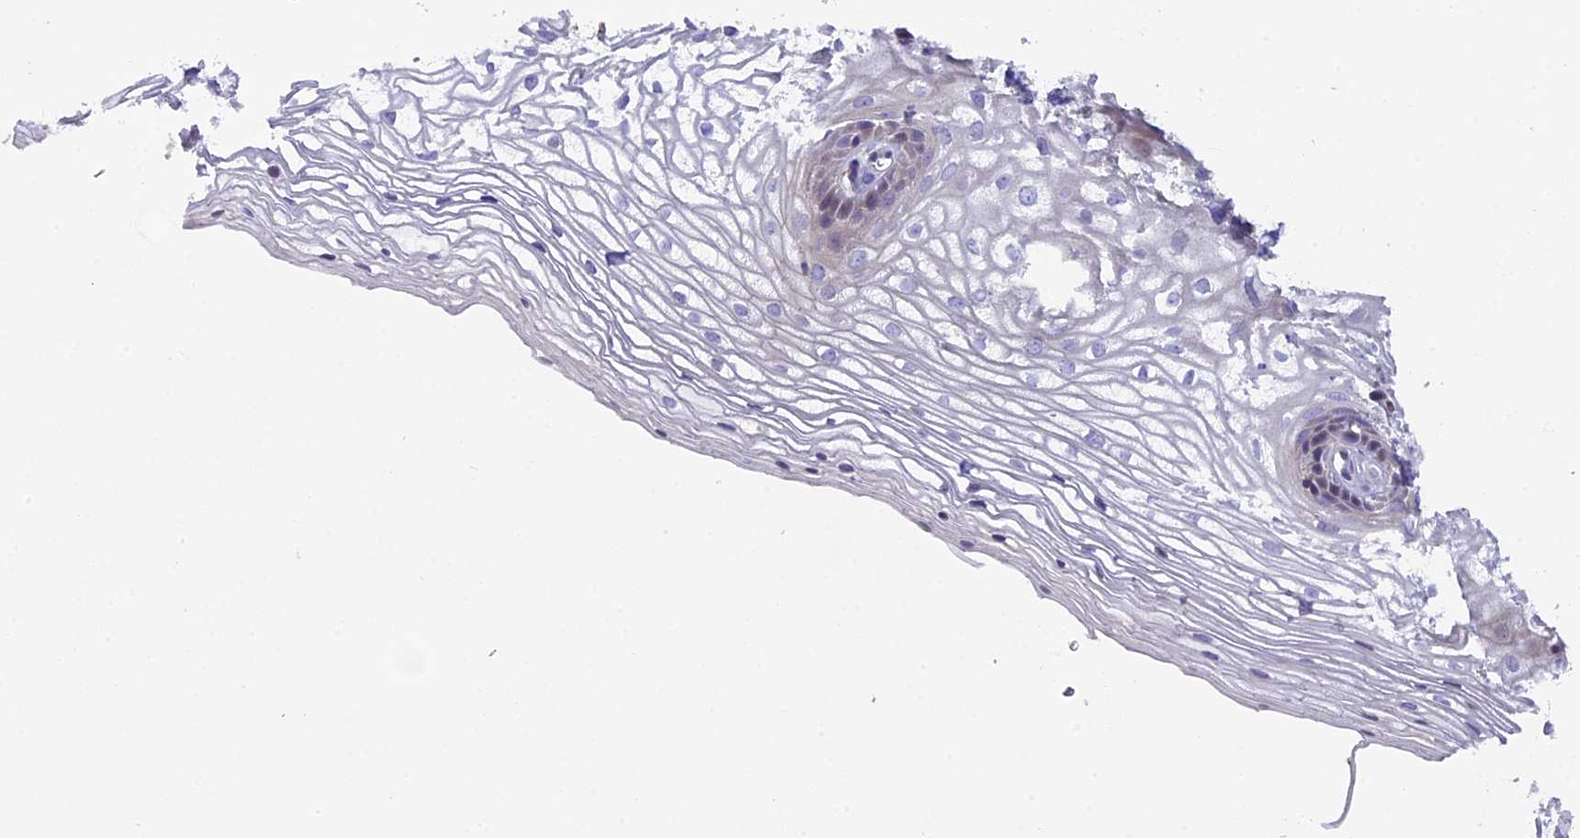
{"staining": {"intensity": "weak", "quantity": "<25%", "location": "cytoplasmic/membranous"}, "tissue": "vagina", "cell_type": "Squamous epithelial cells", "image_type": "normal", "snomed": [{"axis": "morphology", "description": "Normal tissue, NOS"}, {"axis": "topography", "description": "Vagina"}], "caption": "Immunohistochemistry photomicrograph of normal human vagina stained for a protein (brown), which reveals no positivity in squamous epithelial cells.", "gene": "PIGU", "patient": {"sex": "female", "age": 34}}